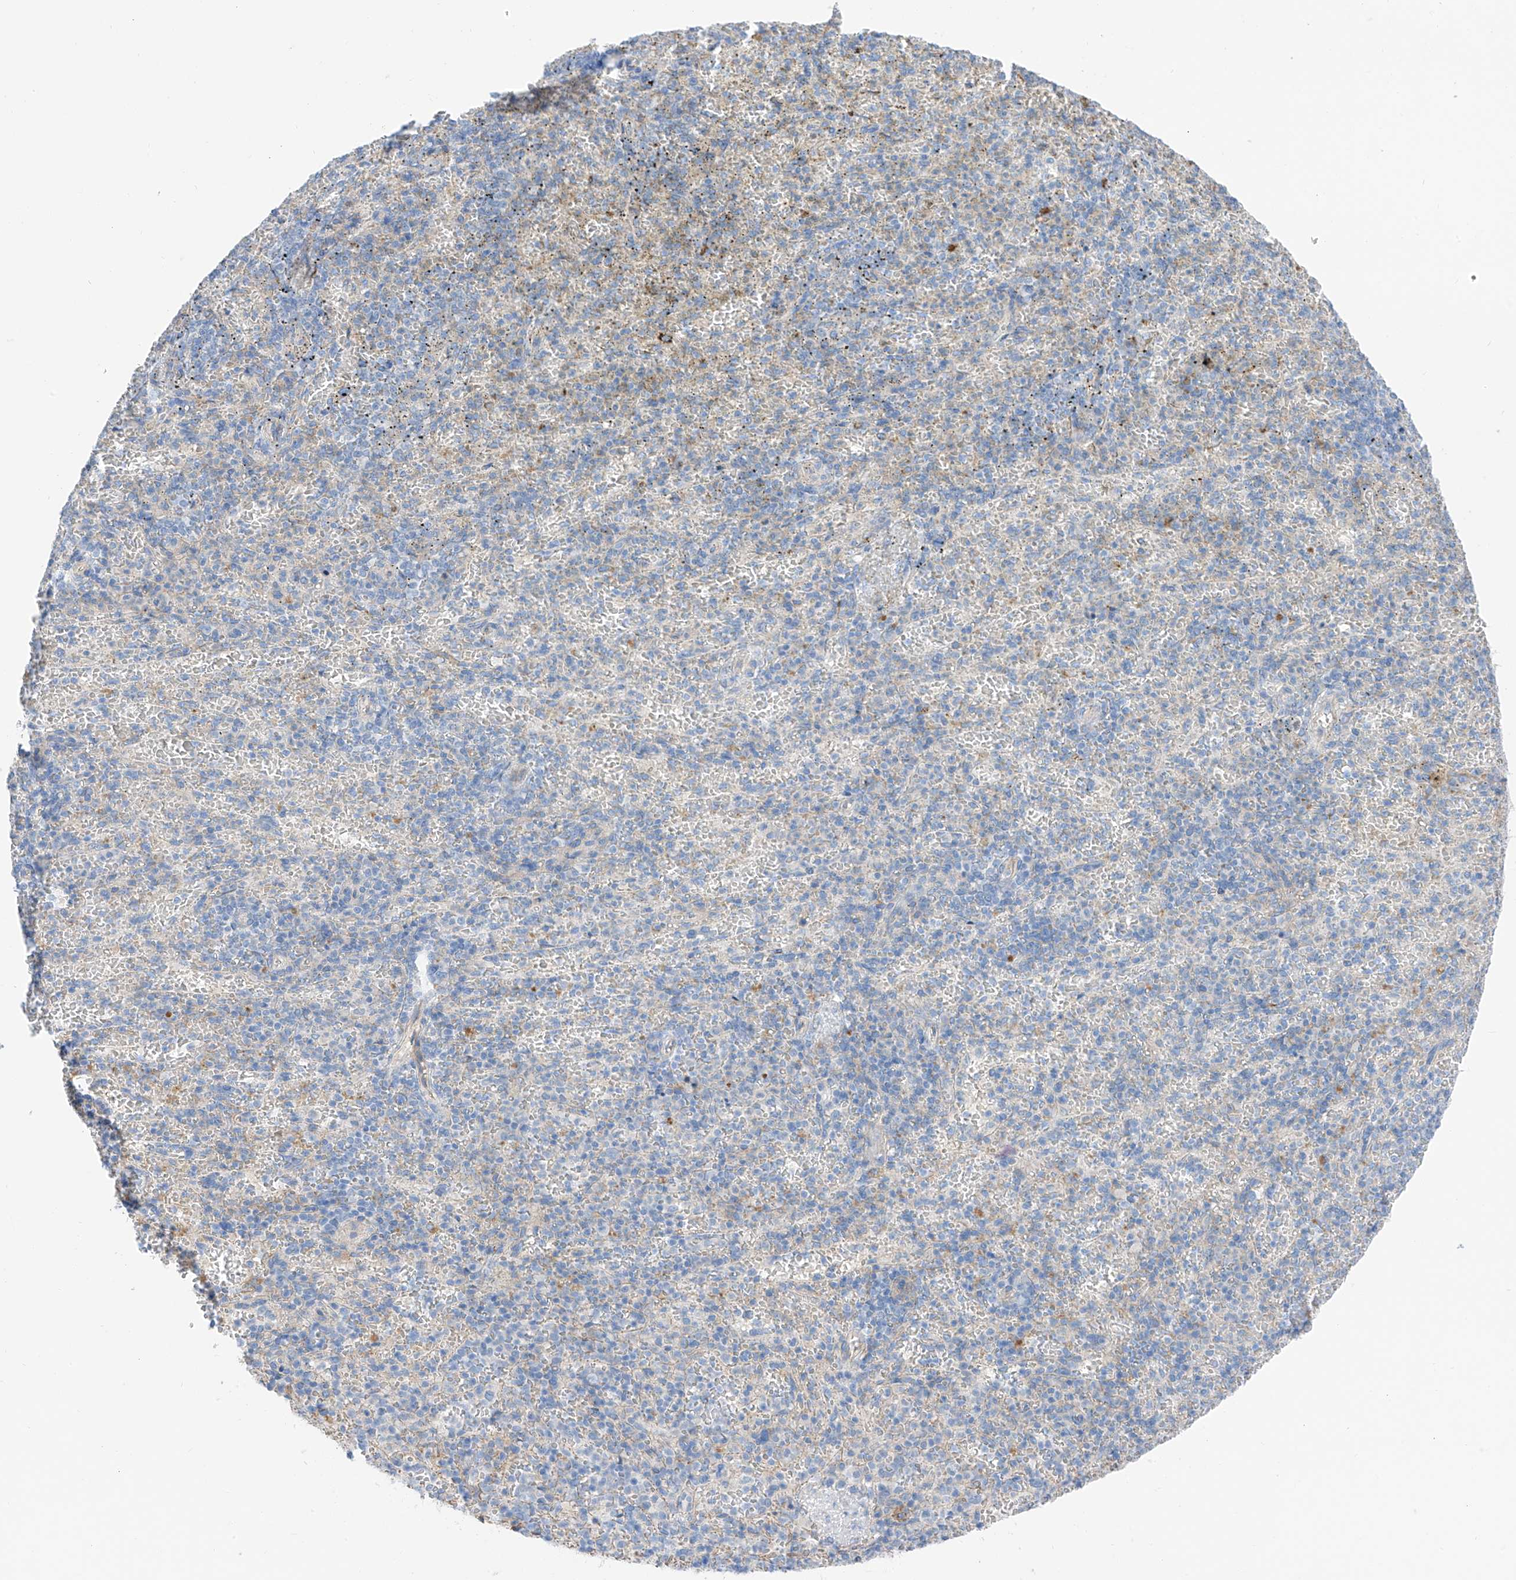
{"staining": {"intensity": "negative", "quantity": "none", "location": "none"}, "tissue": "spleen", "cell_type": "Cells in red pulp", "image_type": "normal", "snomed": [{"axis": "morphology", "description": "Normal tissue, NOS"}, {"axis": "topography", "description": "Spleen"}], "caption": "Spleen stained for a protein using IHC shows no staining cells in red pulp.", "gene": "ITGA9", "patient": {"sex": "female", "age": 74}}